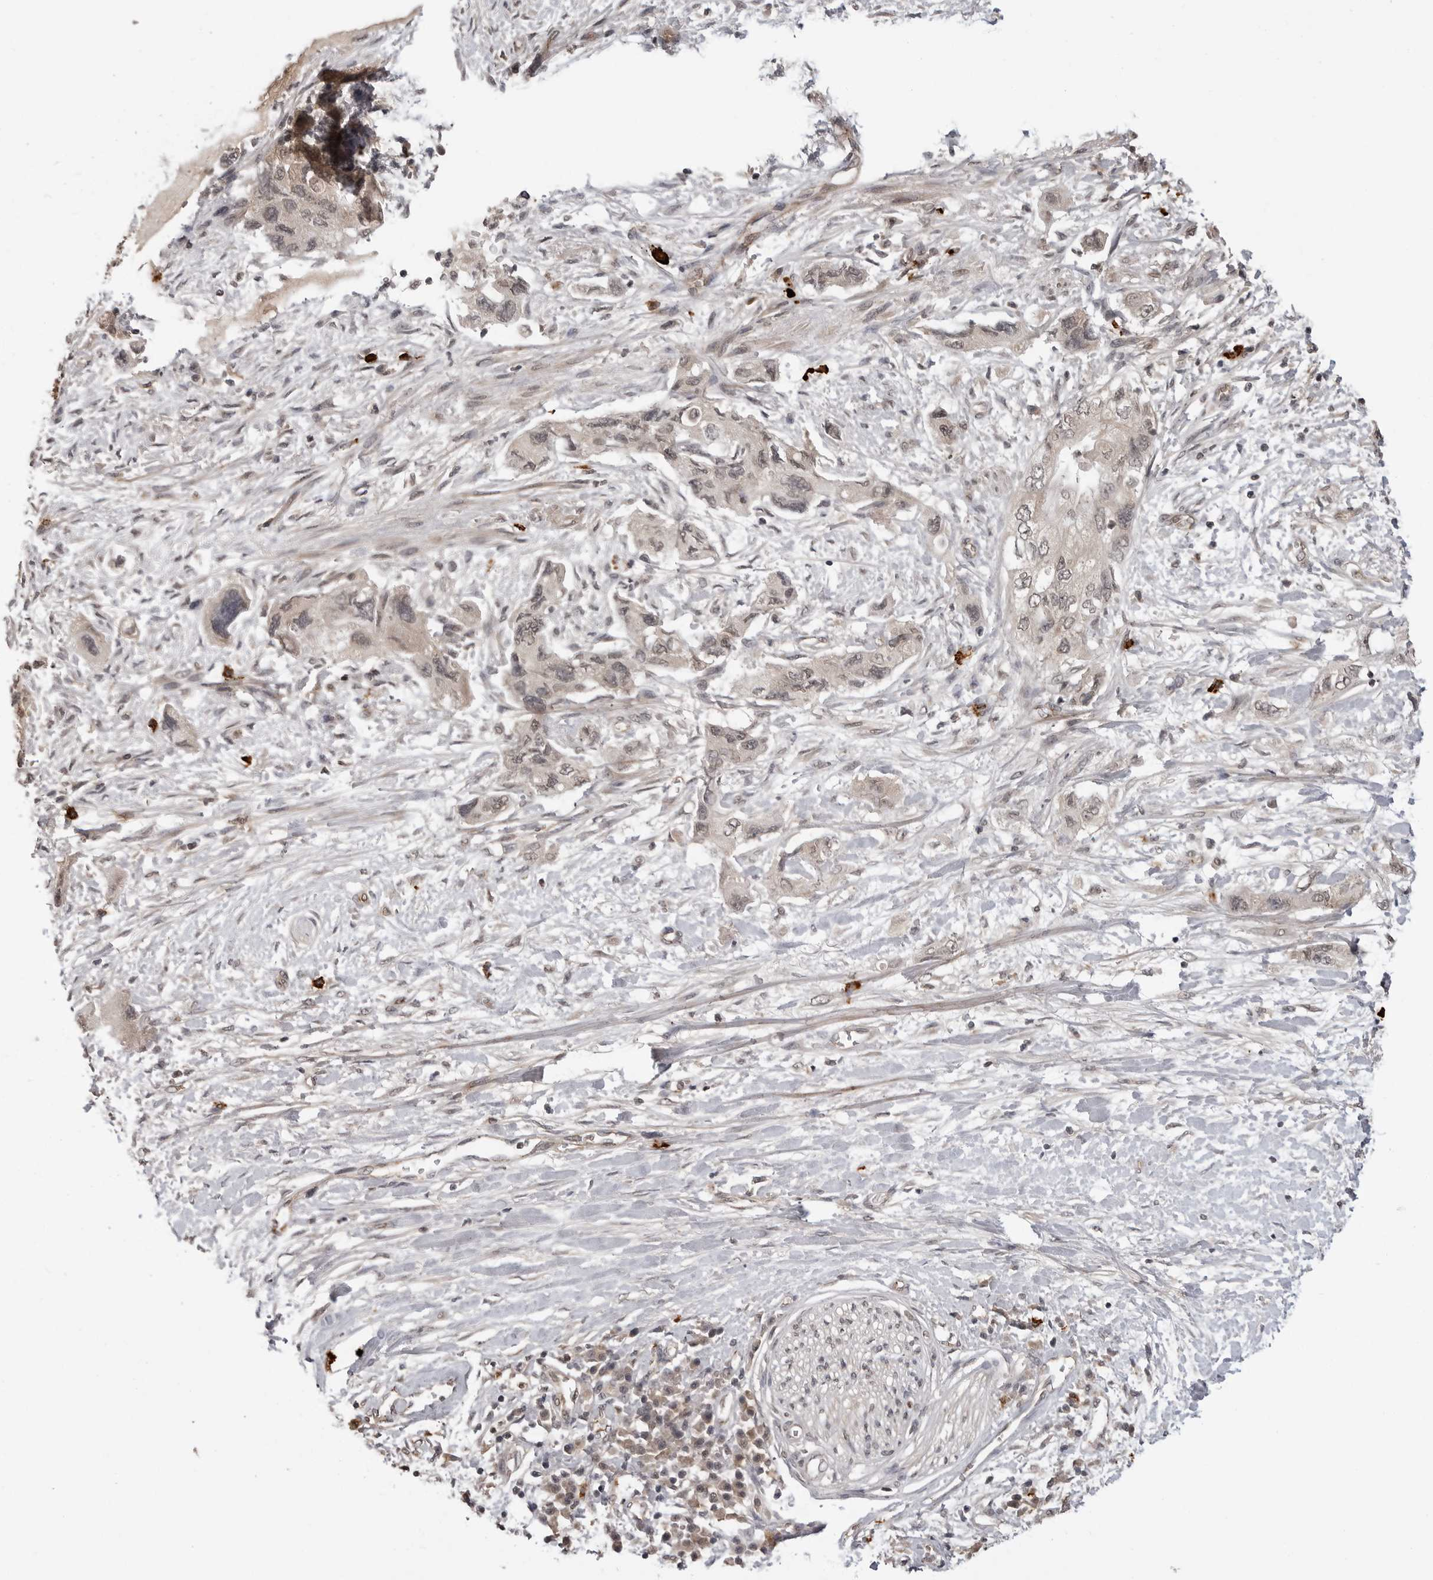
{"staining": {"intensity": "weak", "quantity": "25%-75%", "location": "nuclear"}, "tissue": "pancreatic cancer", "cell_type": "Tumor cells", "image_type": "cancer", "snomed": [{"axis": "morphology", "description": "Adenocarcinoma, NOS"}, {"axis": "topography", "description": "Pancreas"}], "caption": "Protein analysis of adenocarcinoma (pancreatic) tissue exhibits weak nuclear expression in about 25%-75% of tumor cells.", "gene": "IL24", "patient": {"sex": "female", "age": 73}}